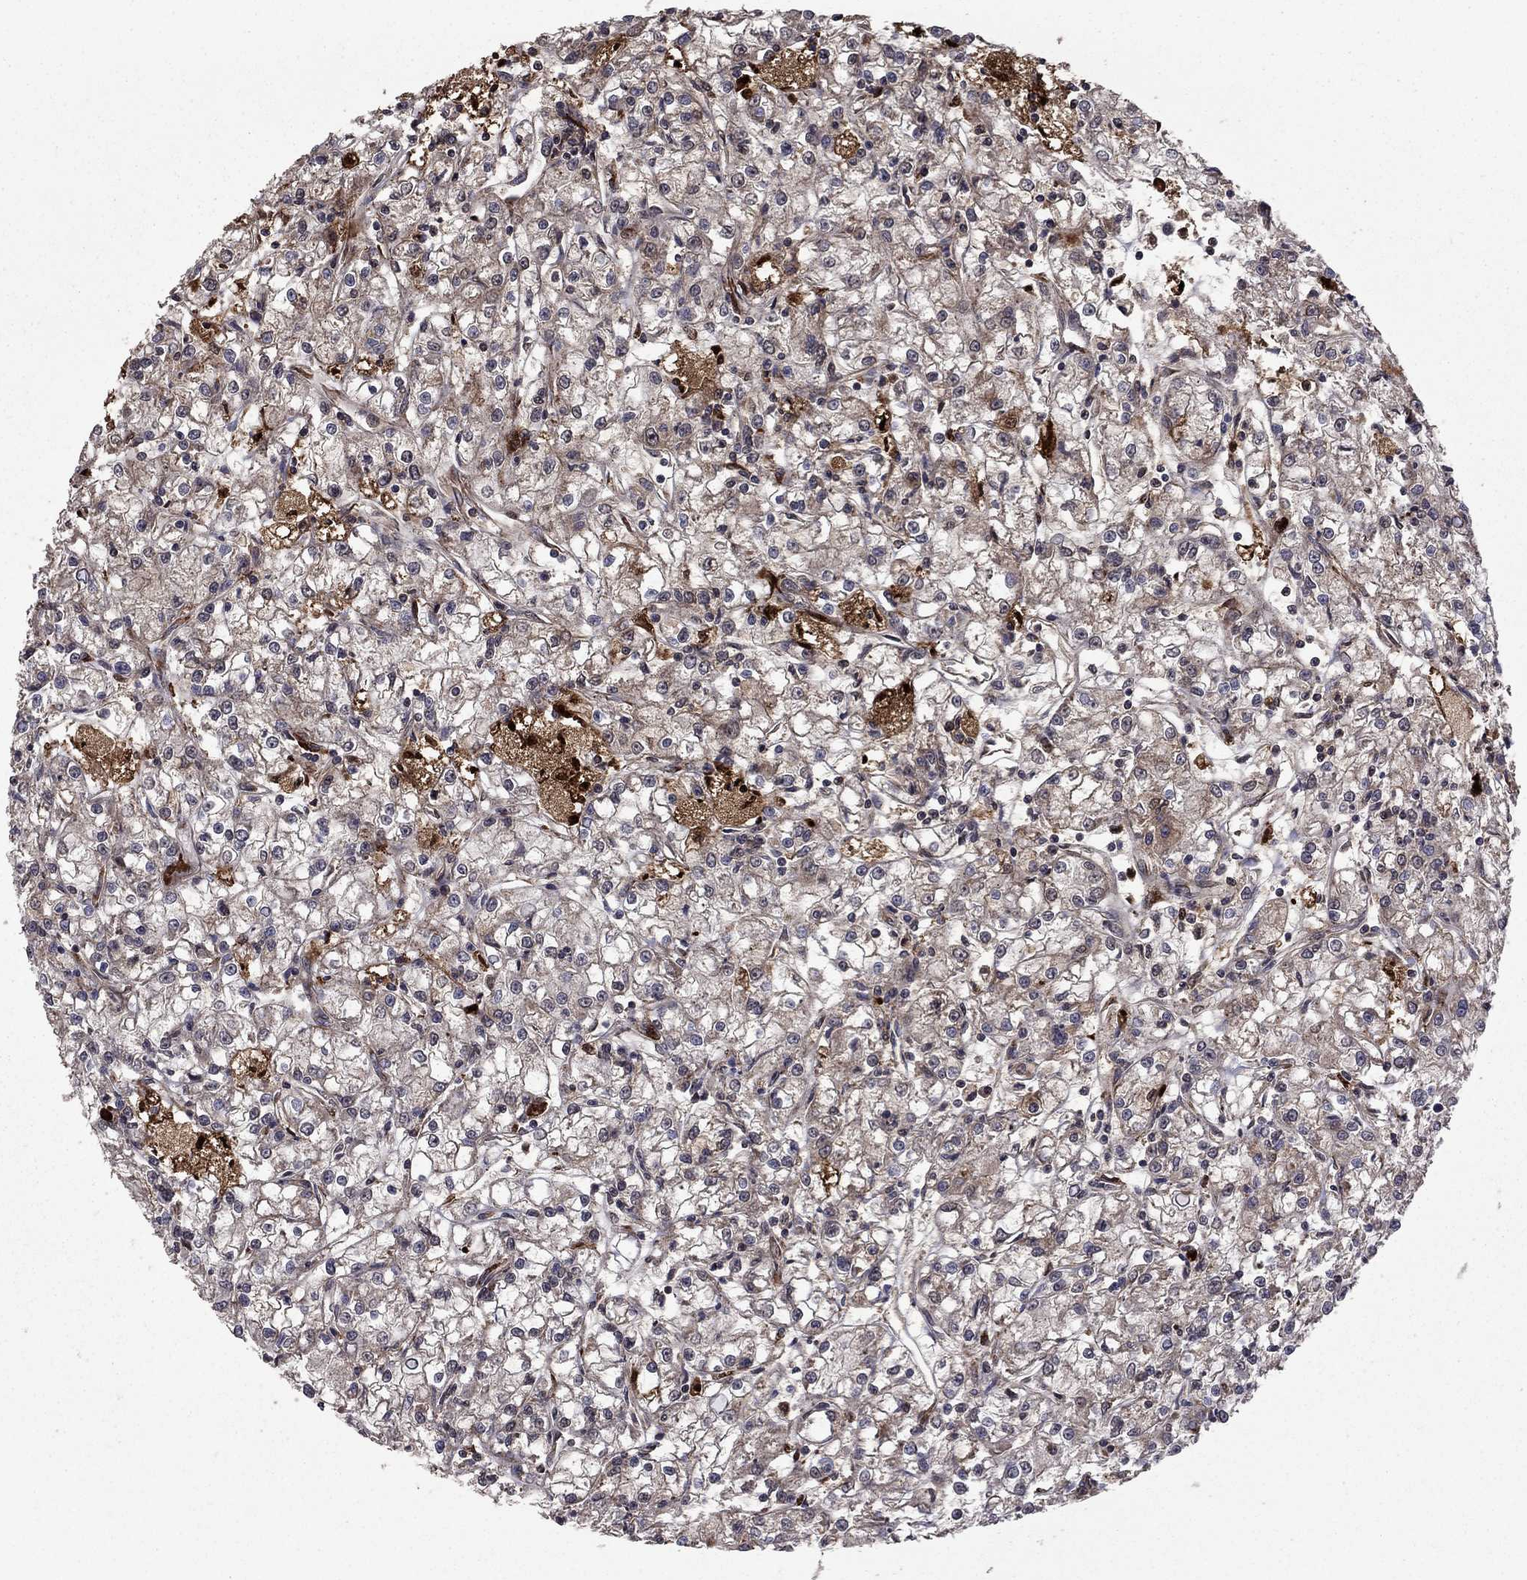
{"staining": {"intensity": "weak", "quantity": "<25%", "location": "cytoplasmic/membranous"}, "tissue": "renal cancer", "cell_type": "Tumor cells", "image_type": "cancer", "snomed": [{"axis": "morphology", "description": "Adenocarcinoma, NOS"}, {"axis": "topography", "description": "Kidney"}], "caption": "Immunohistochemistry photomicrograph of neoplastic tissue: human renal cancer (adenocarcinoma) stained with DAB (3,3'-diaminobenzidine) exhibits no significant protein staining in tumor cells.", "gene": "COL18A1", "patient": {"sex": "female", "age": 59}}